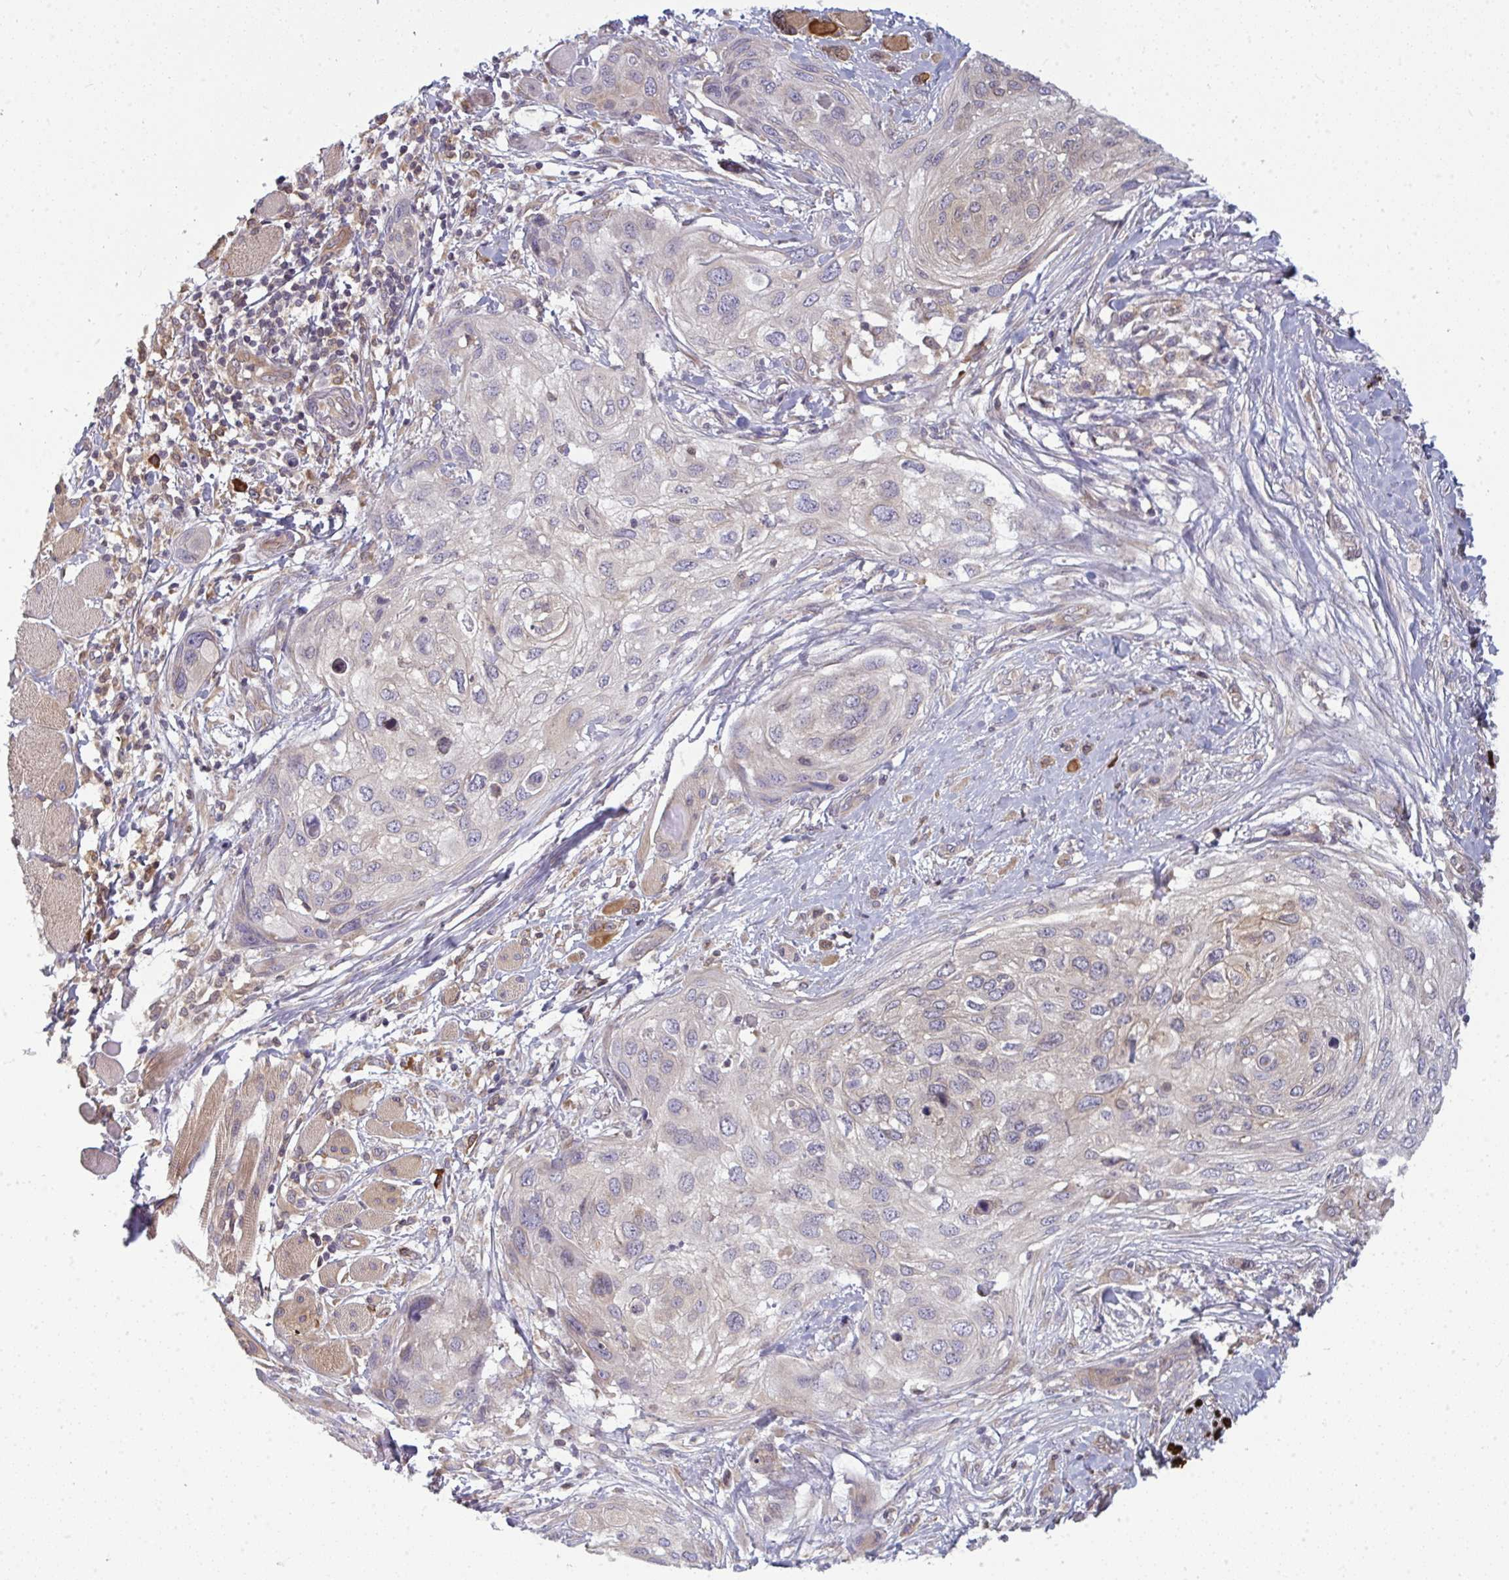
{"staining": {"intensity": "weak", "quantity": "<25%", "location": "cytoplasmic/membranous"}, "tissue": "skin cancer", "cell_type": "Tumor cells", "image_type": "cancer", "snomed": [{"axis": "morphology", "description": "Squamous cell carcinoma, NOS"}, {"axis": "topography", "description": "Skin"}], "caption": "A high-resolution photomicrograph shows IHC staining of skin cancer (squamous cell carcinoma), which displays no significant staining in tumor cells.", "gene": "LYSMD4", "patient": {"sex": "female", "age": 87}}